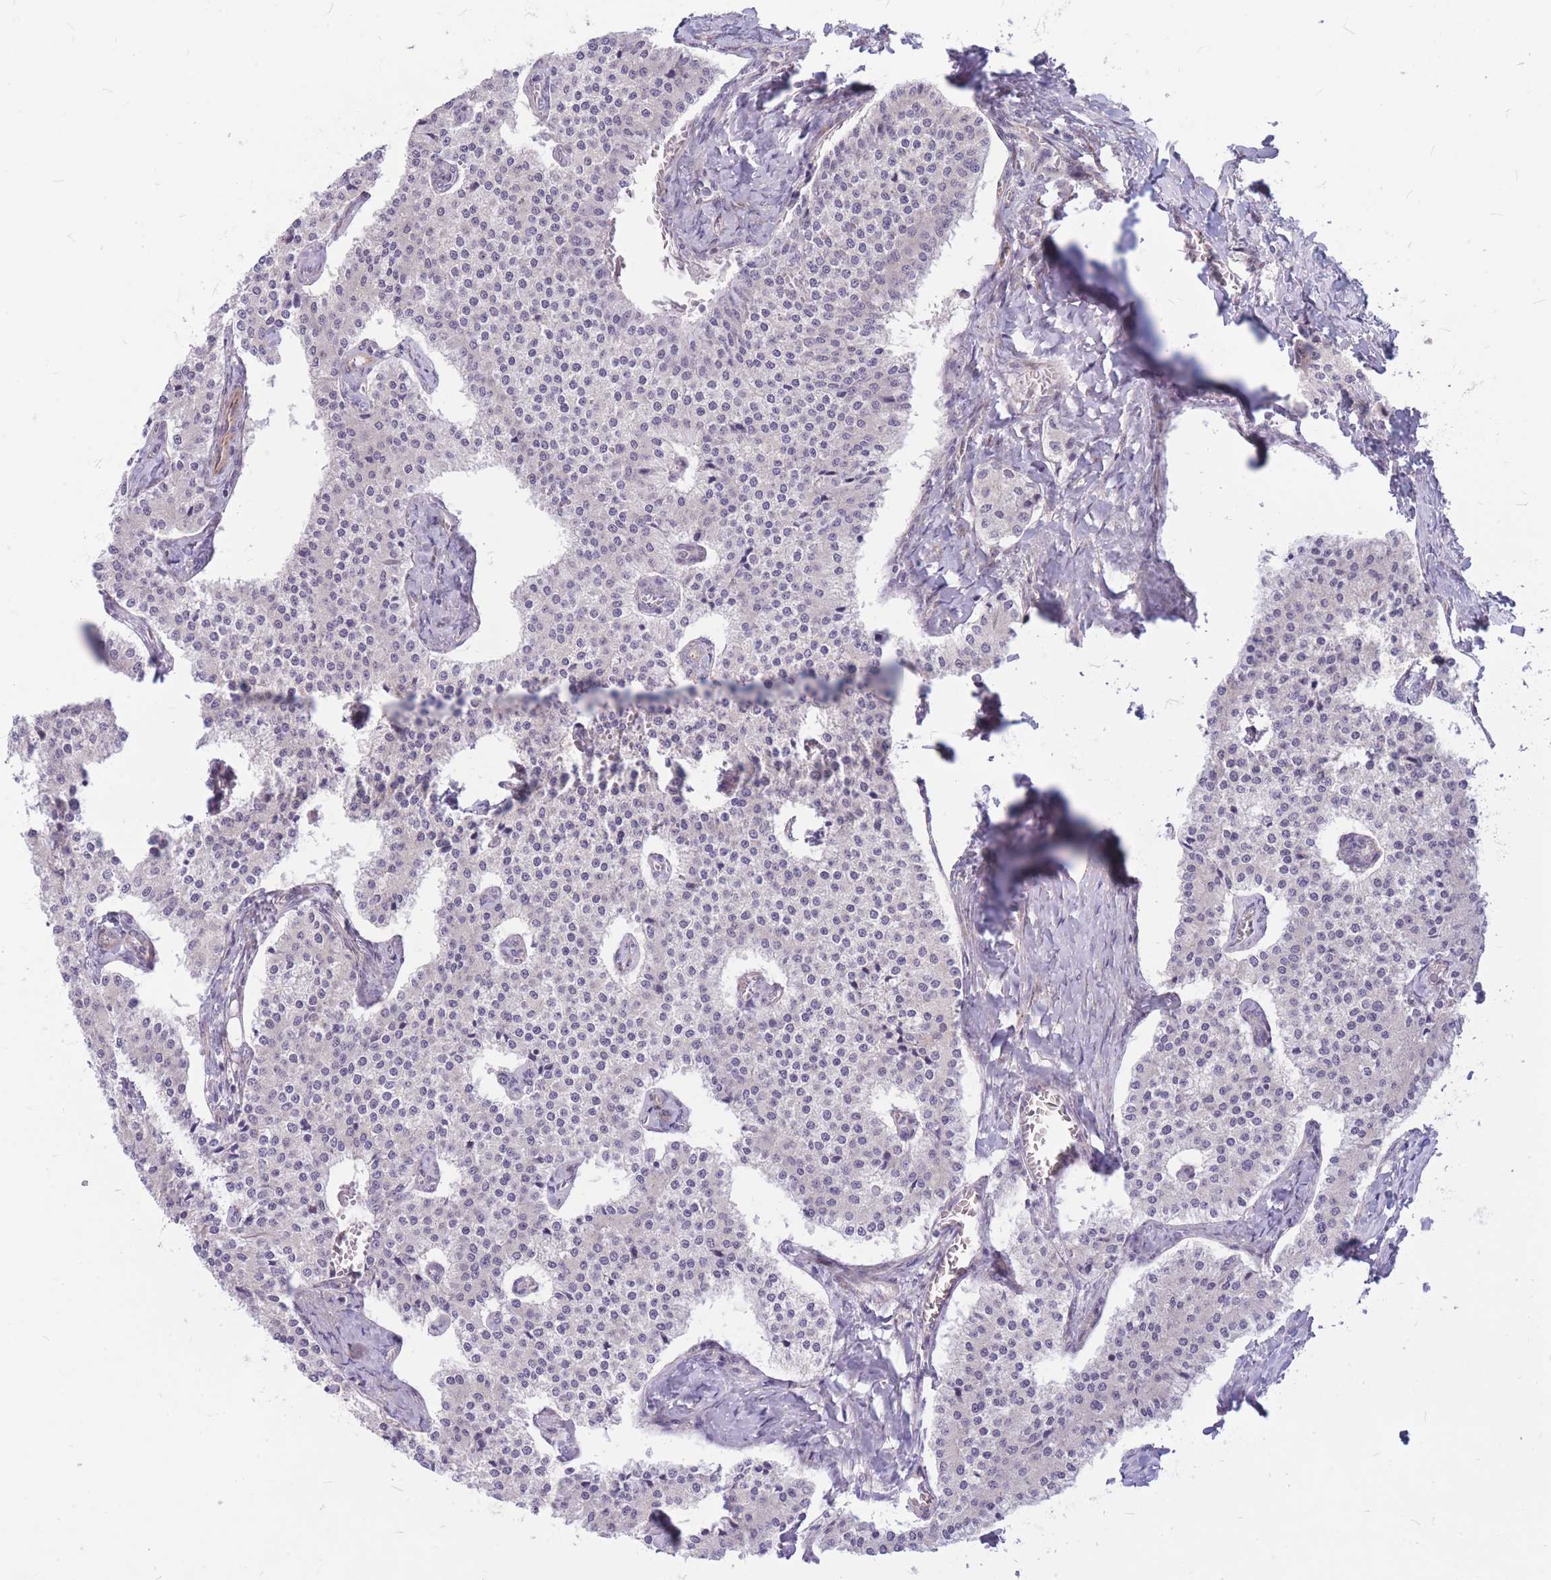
{"staining": {"intensity": "negative", "quantity": "none", "location": "none"}, "tissue": "carcinoid", "cell_type": "Tumor cells", "image_type": "cancer", "snomed": [{"axis": "morphology", "description": "Carcinoid, malignant, NOS"}, {"axis": "topography", "description": "Colon"}], "caption": "Carcinoid was stained to show a protein in brown. There is no significant positivity in tumor cells. Nuclei are stained in blue.", "gene": "ERCC2", "patient": {"sex": "female", "age": 52}}